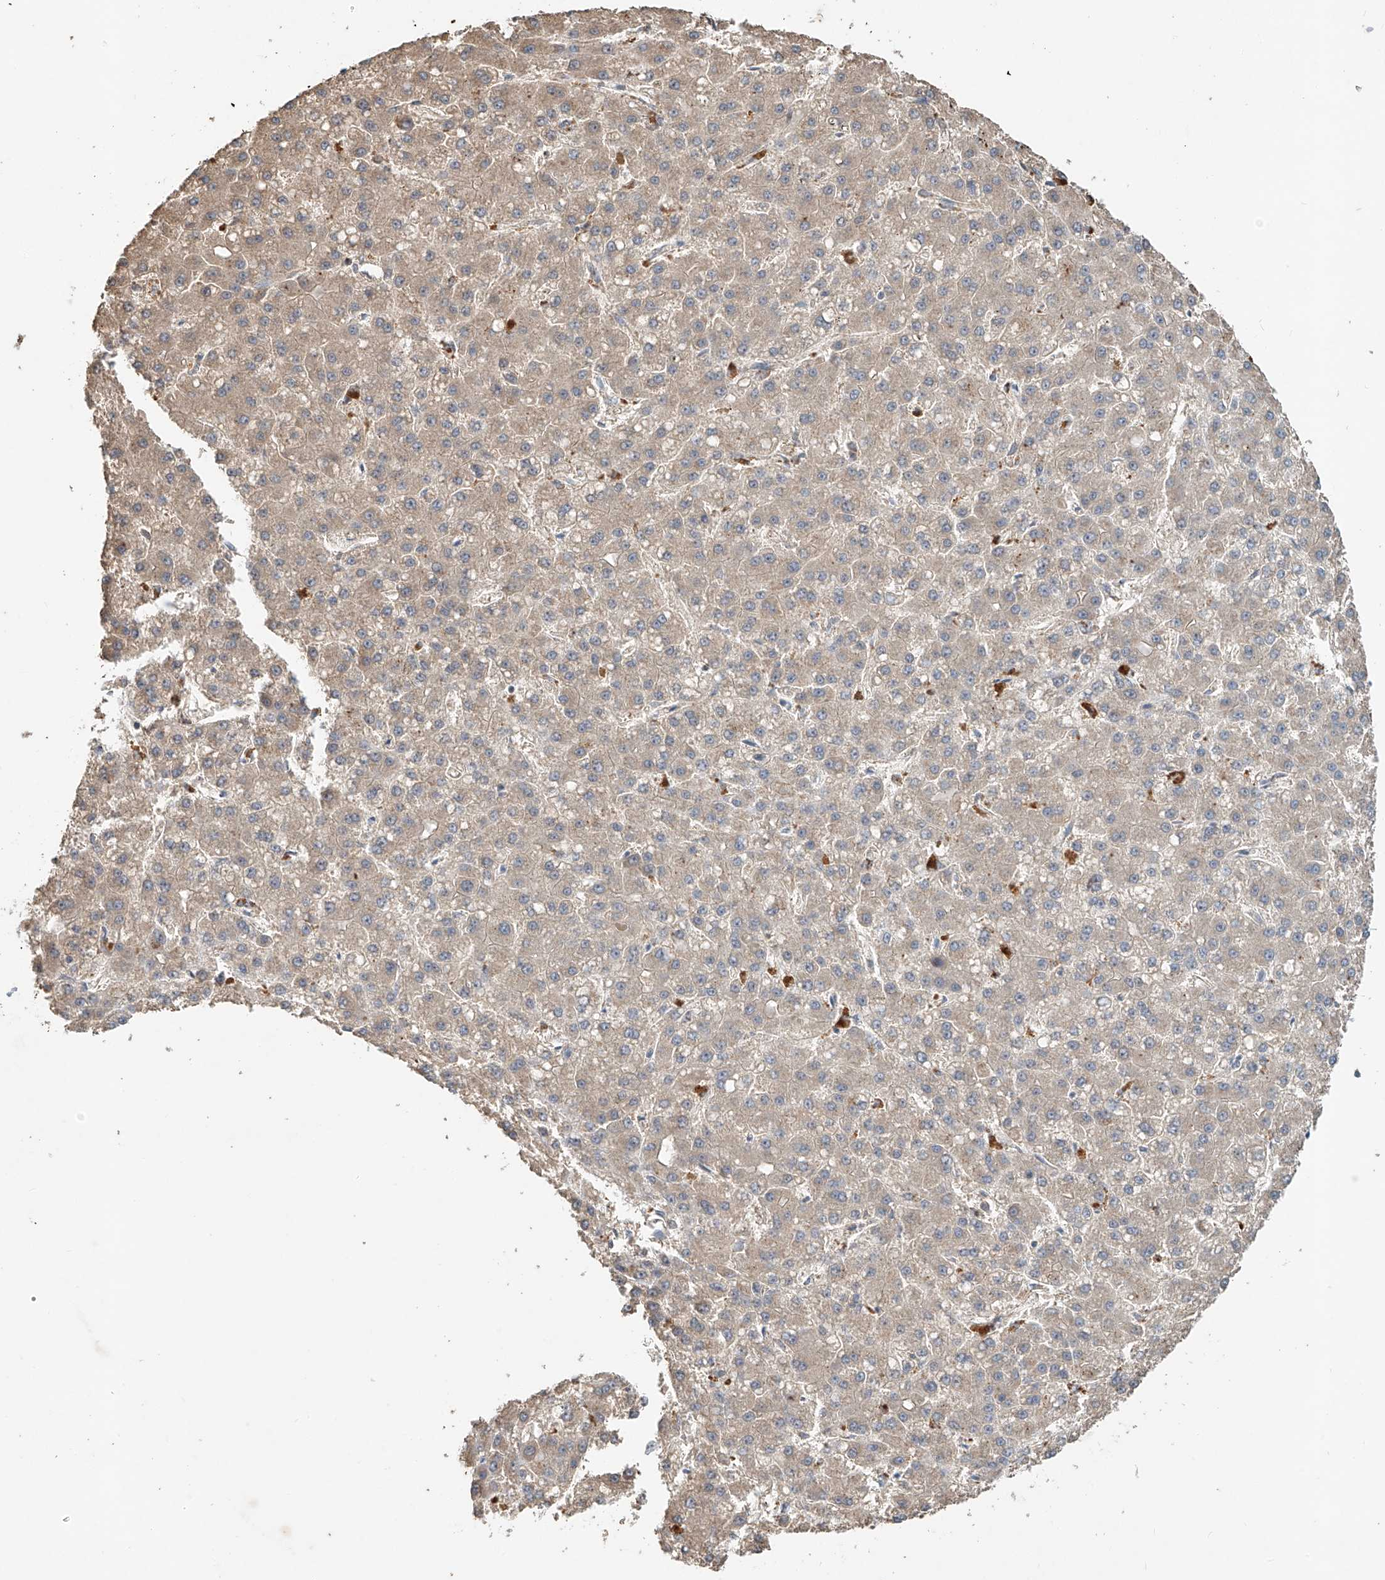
{"staining": {"intensity": "weak", "quantity": ">75%", "location": "cytoplasmic/membranous"}, "tissue": "liver cancer", "cell_type": "Tumor cells", "image_type": "cancer", "snomed": [{"axis": "morphology", "description": "Carcinoma, Hepatocellular, NOS"}, {"axis": "topography", "description": "Liver"}], "caption": "Human liver cancer (hepatocellular carcinoma) stained for a protein (brown) exhibits weak cytoplasmic/membranous positive positivity in about >75% of tumor cells.", "gene": "GNB1L", "patient": {"sex": "male", "age": 67}}